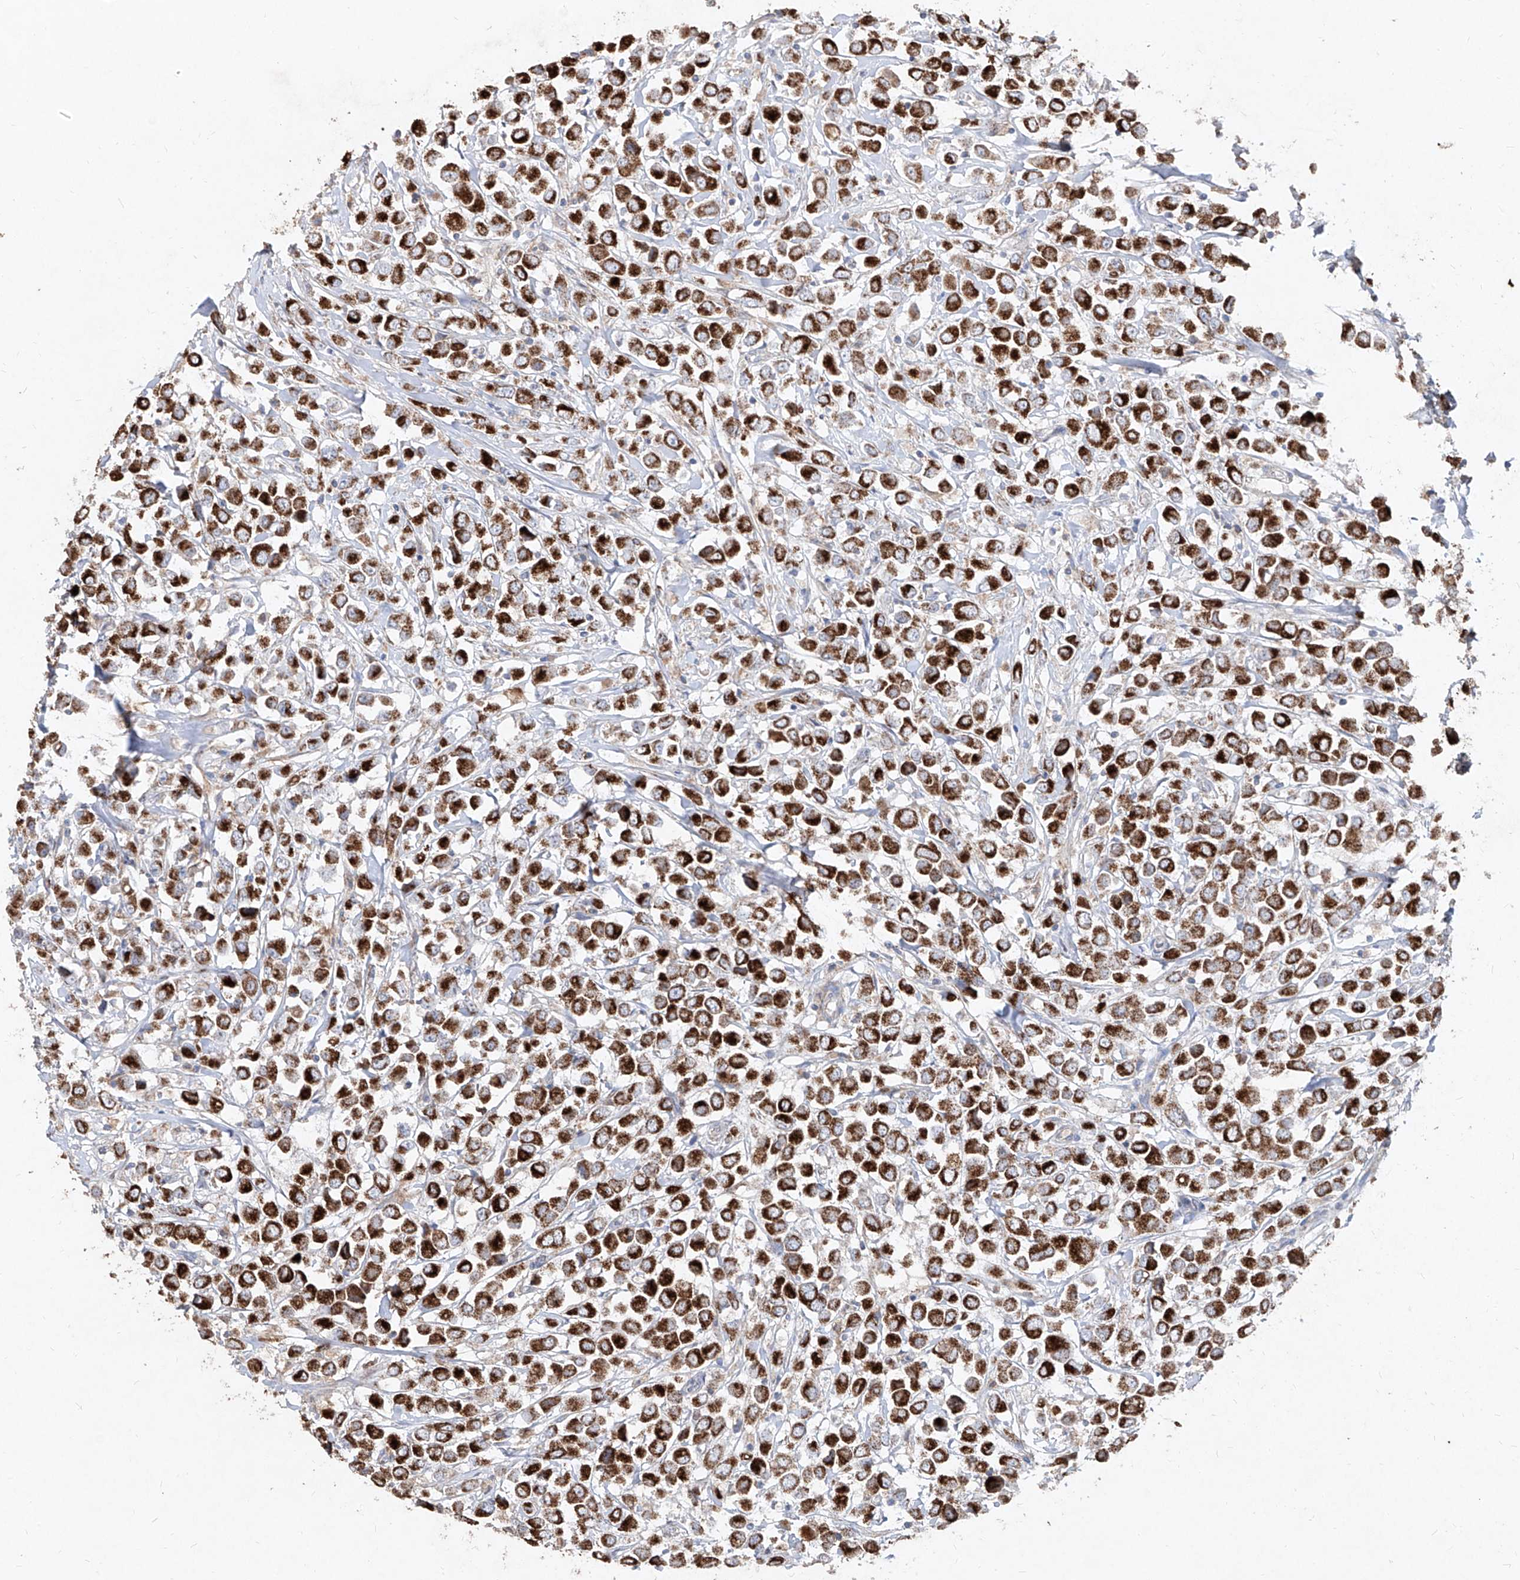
{"staining": {"intensity": "strong", "quantity": ">75%", "location": "cytoplasmic/membranous"}, "tissue": "breast cancer", "cell_type": "Tumor cells", "image_type": "cancer", "snomed": [{"axis": "morphology", "description": "Duct carcinoma"}, {"axis": "topography", "description": "Breast"}], "caption": "A micrograph of human infiltrating ductal carcinoma (breast) stained for a protein demonstrates strong cytoplasmic/membranous brown staining in tumor cells.", "gene": "ABCD3", "patient": {"sex": "female", "age": 61}}